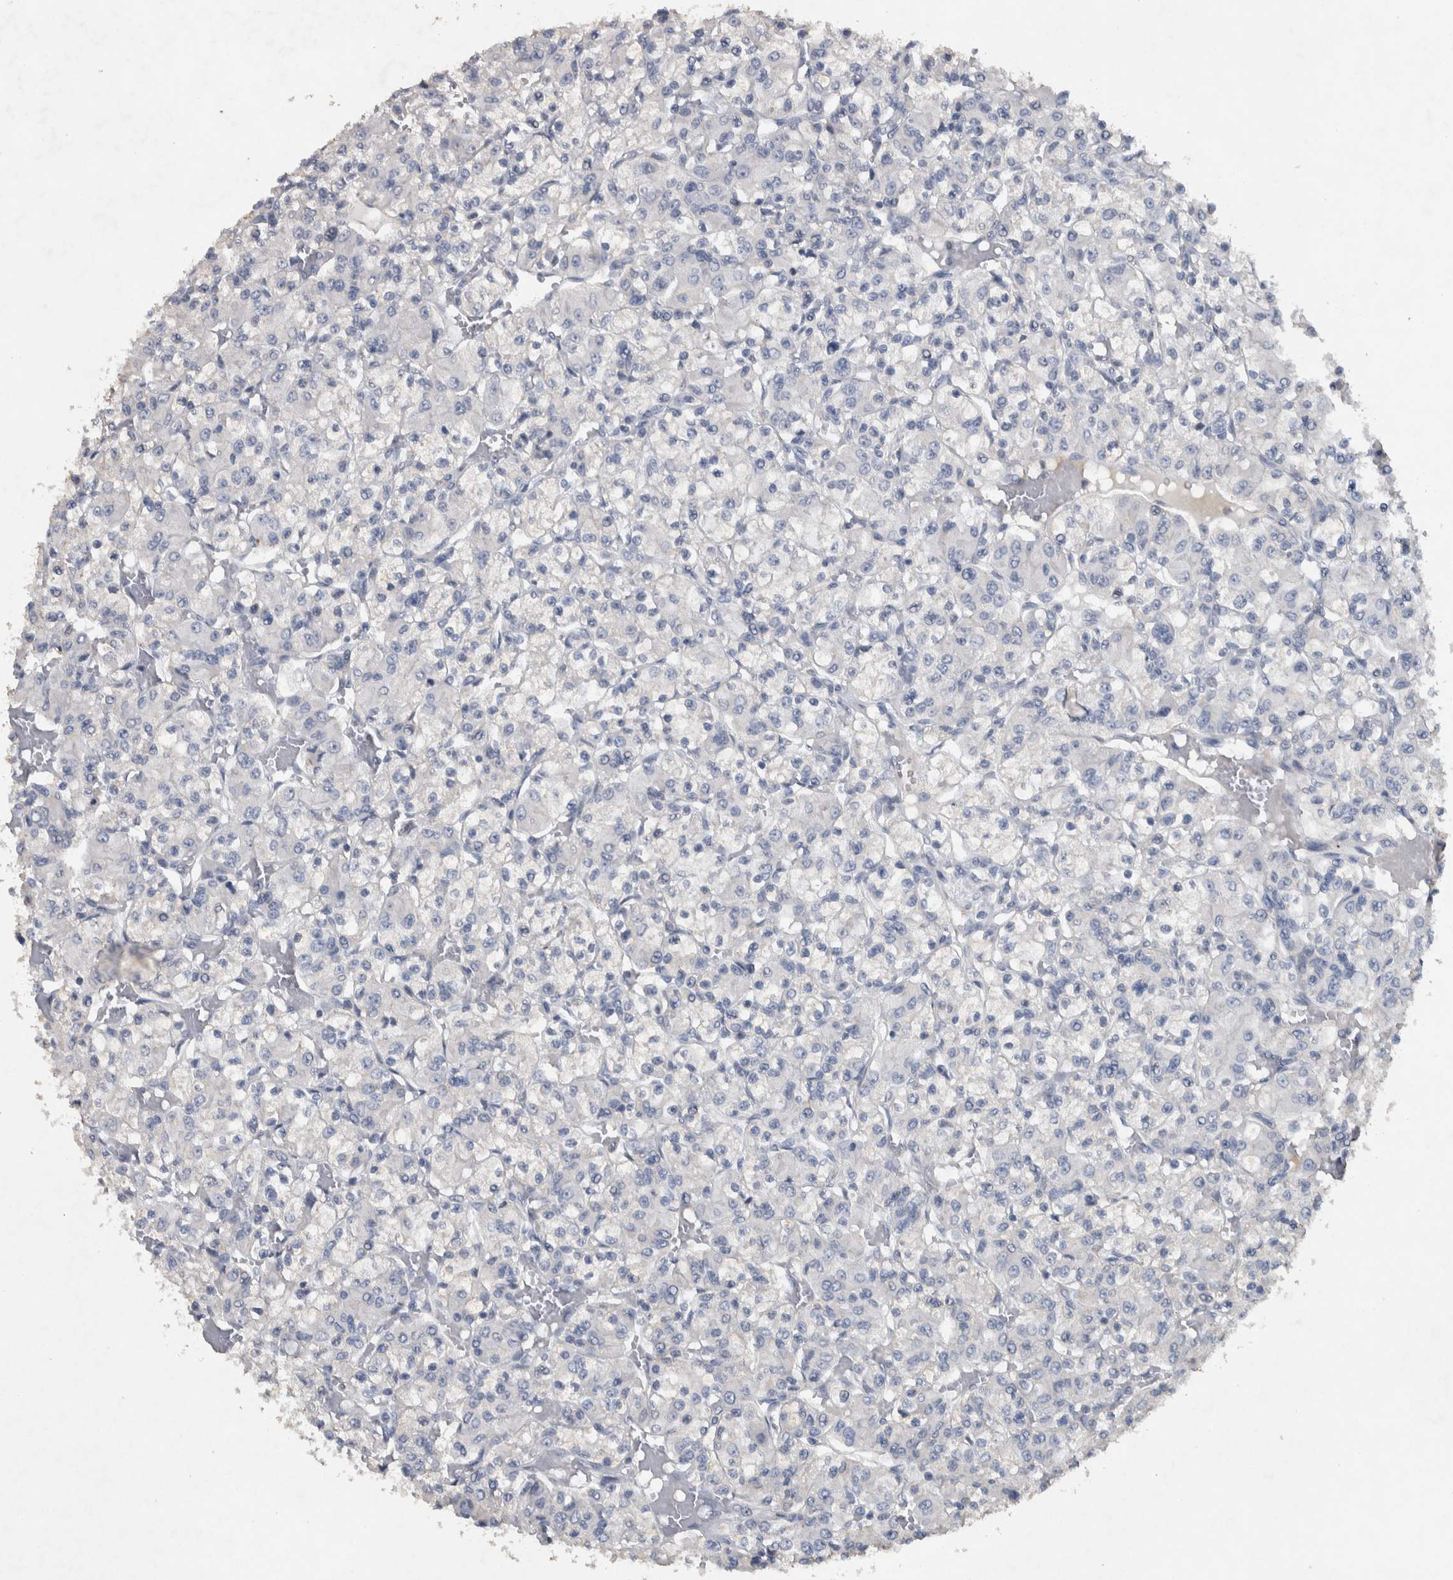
{"staining": {"intensity": "negative", "quantity": "none", "location": "none"}, "tissue": "renal cancer", "cell_type": "Tumor cells", "image_type": "cancer", "snomed": [{"axis": "morphology", "description": "Adenocarcinoma, NOS"}, {"axis": "topography", "description": "Kidney"}], "caption": "Immunohistochemistry (IHC) micrograph of neoplastic tissue: human renal cancer stained with DAB shows no significant protein staining in tumor cells. Brightfield microscopy of immunohistochemistry stained with DAB (3,3'-diaminobenzidine) (brown) and hematoxylin (blue), captured at high magnification.", "gene": "NT5C2", "patient": {"sex": "female", "age": 59}}